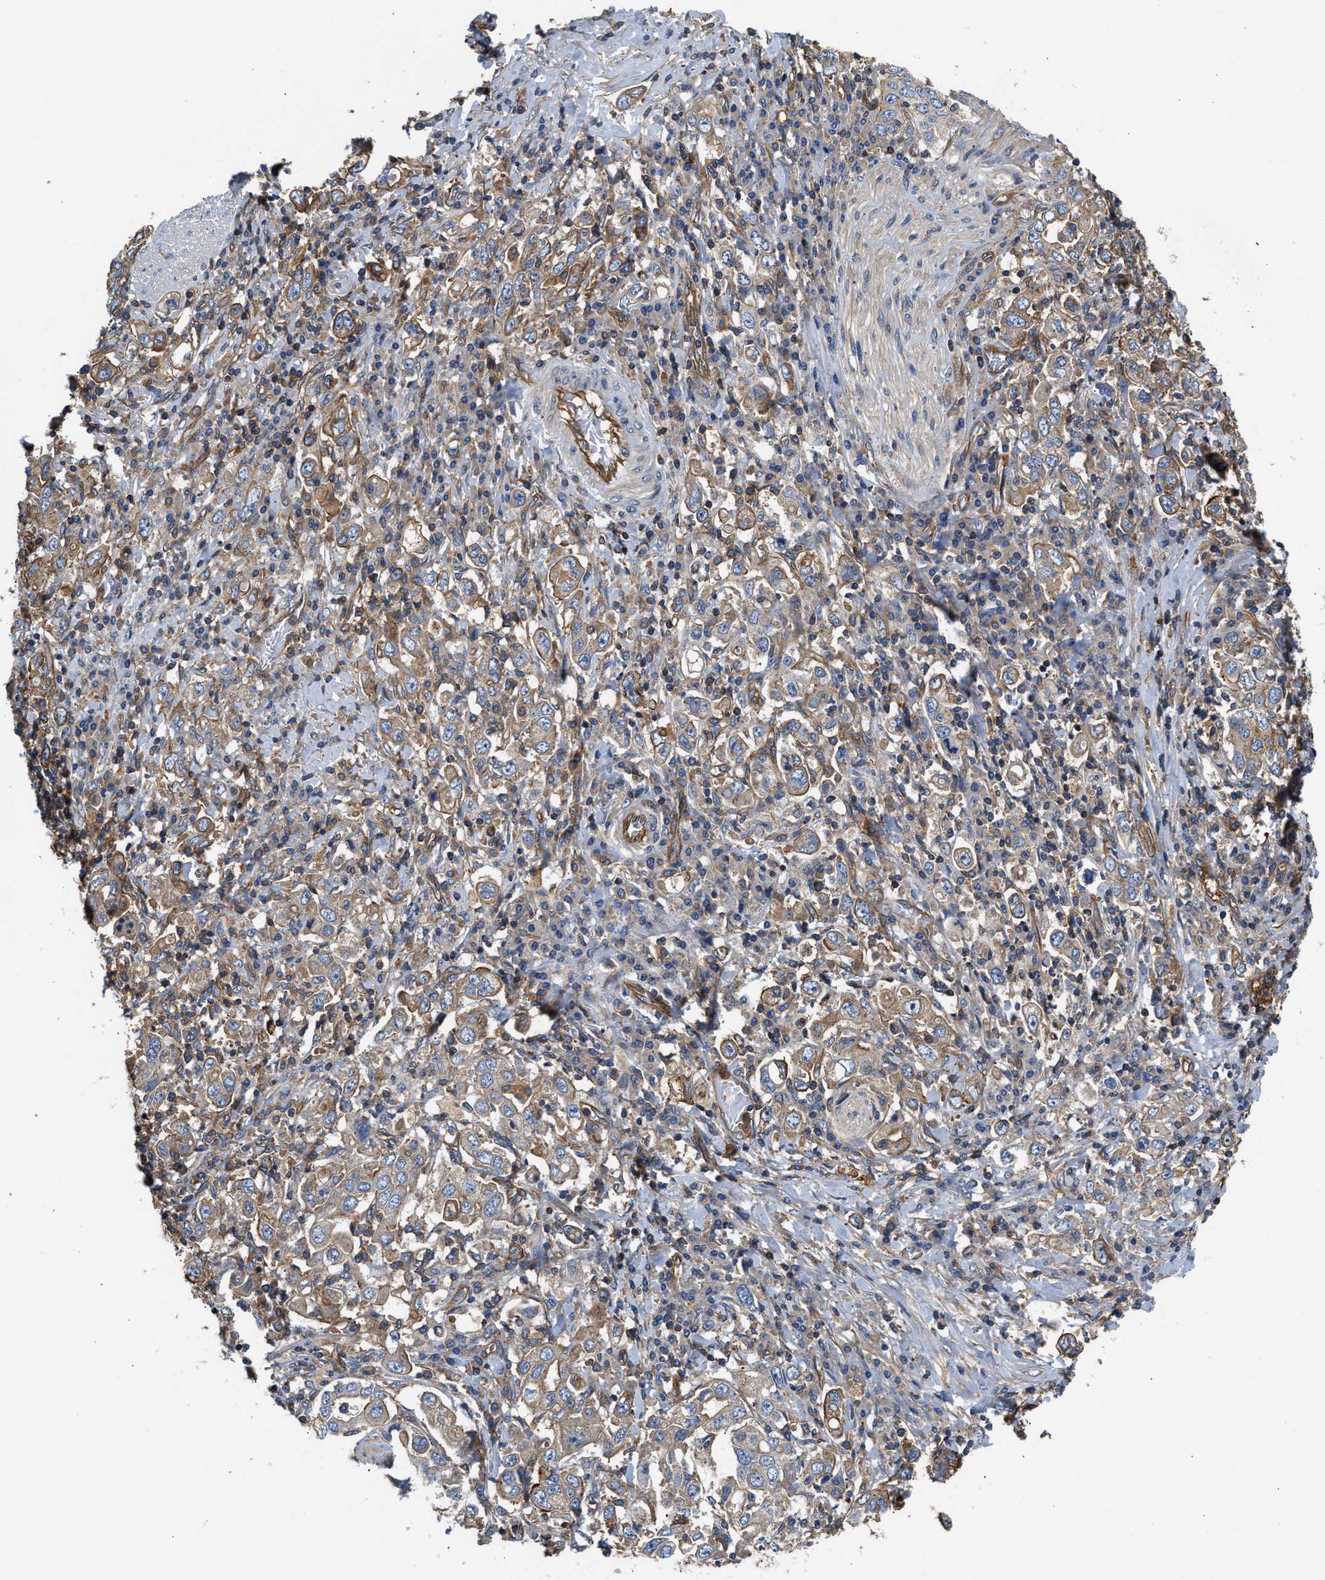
{"staining": {"intensity": "moderate", "quantity": ">75%", "location": "cytoplasmic/membranous"}, "tissue": "stomach cancer", "cell_type": "Tumor cells", "image_type": "cancer", "snomed": [{"axis": "morphology", "description": "Adenocarcinoma, NOS"}, {"axis": "topography", "description": "Stomach, upper"}], "caption": "Human adenocarcinoma (stomach) stained with a brown dye shows moderate cytoplasmic/membranous positive staining in about >75% of tumor cells.", "gene": "SAMD9L", "patient": {"sex": "male", "age": 62}}